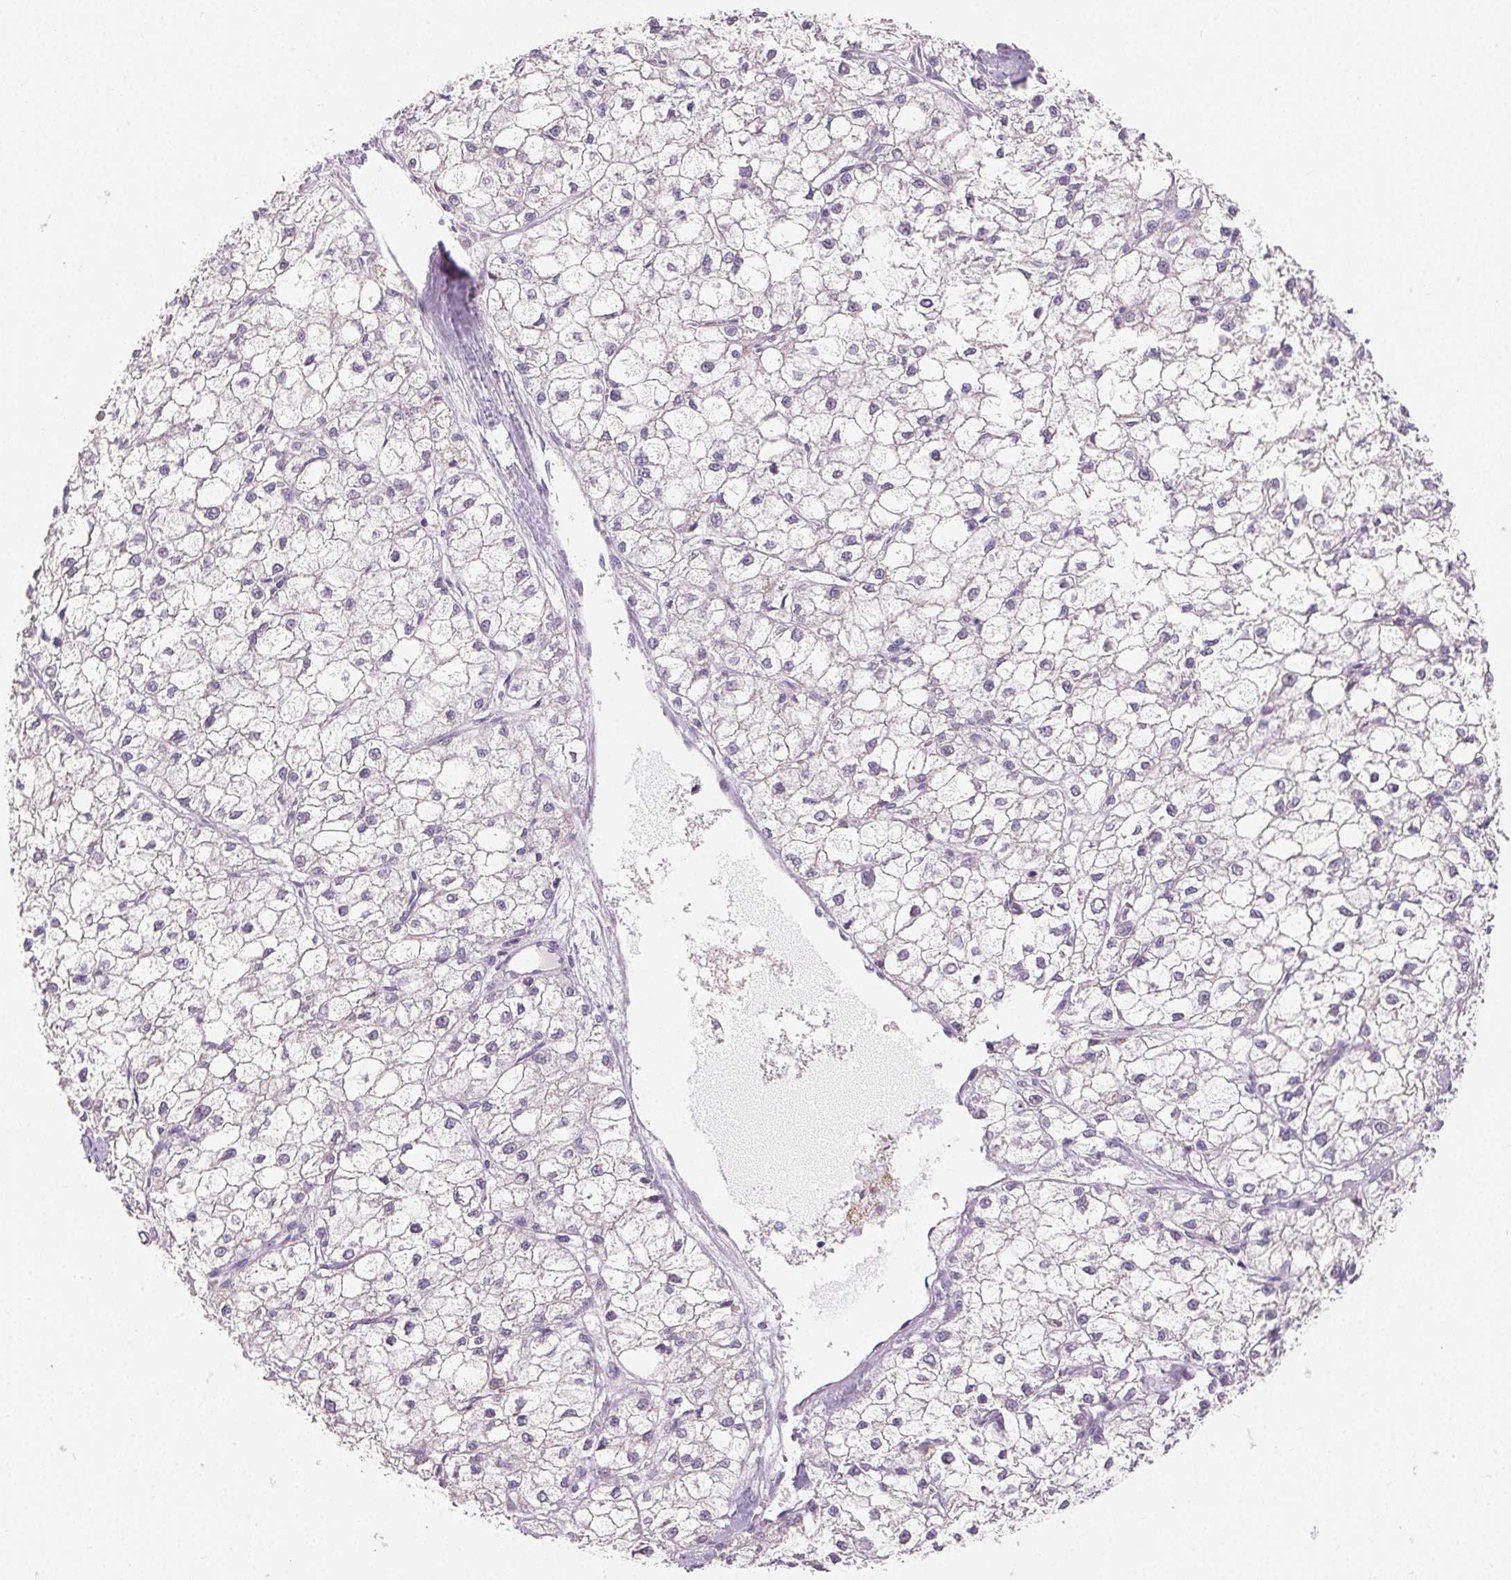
{"staining": {"intensity": "negative", "quantity": "none", "location": "none"}, "tissue": "liver cancer", "cell_type": "Tumor cells", "image_type": "cancer", "snomed": [{"axis": "morphology", "description": "Carcinoma, Hepatocellular, NOS"}, {"axis": "topography", "description": "Liver"}], "caption": "Immunohistochemistry (IHC) of human liver cancer (hepatocellular carcinoma) exhibits no staining in tumor cells.", "gene": "SFTPD", "patient": {"sex": "female", "age": 43}}